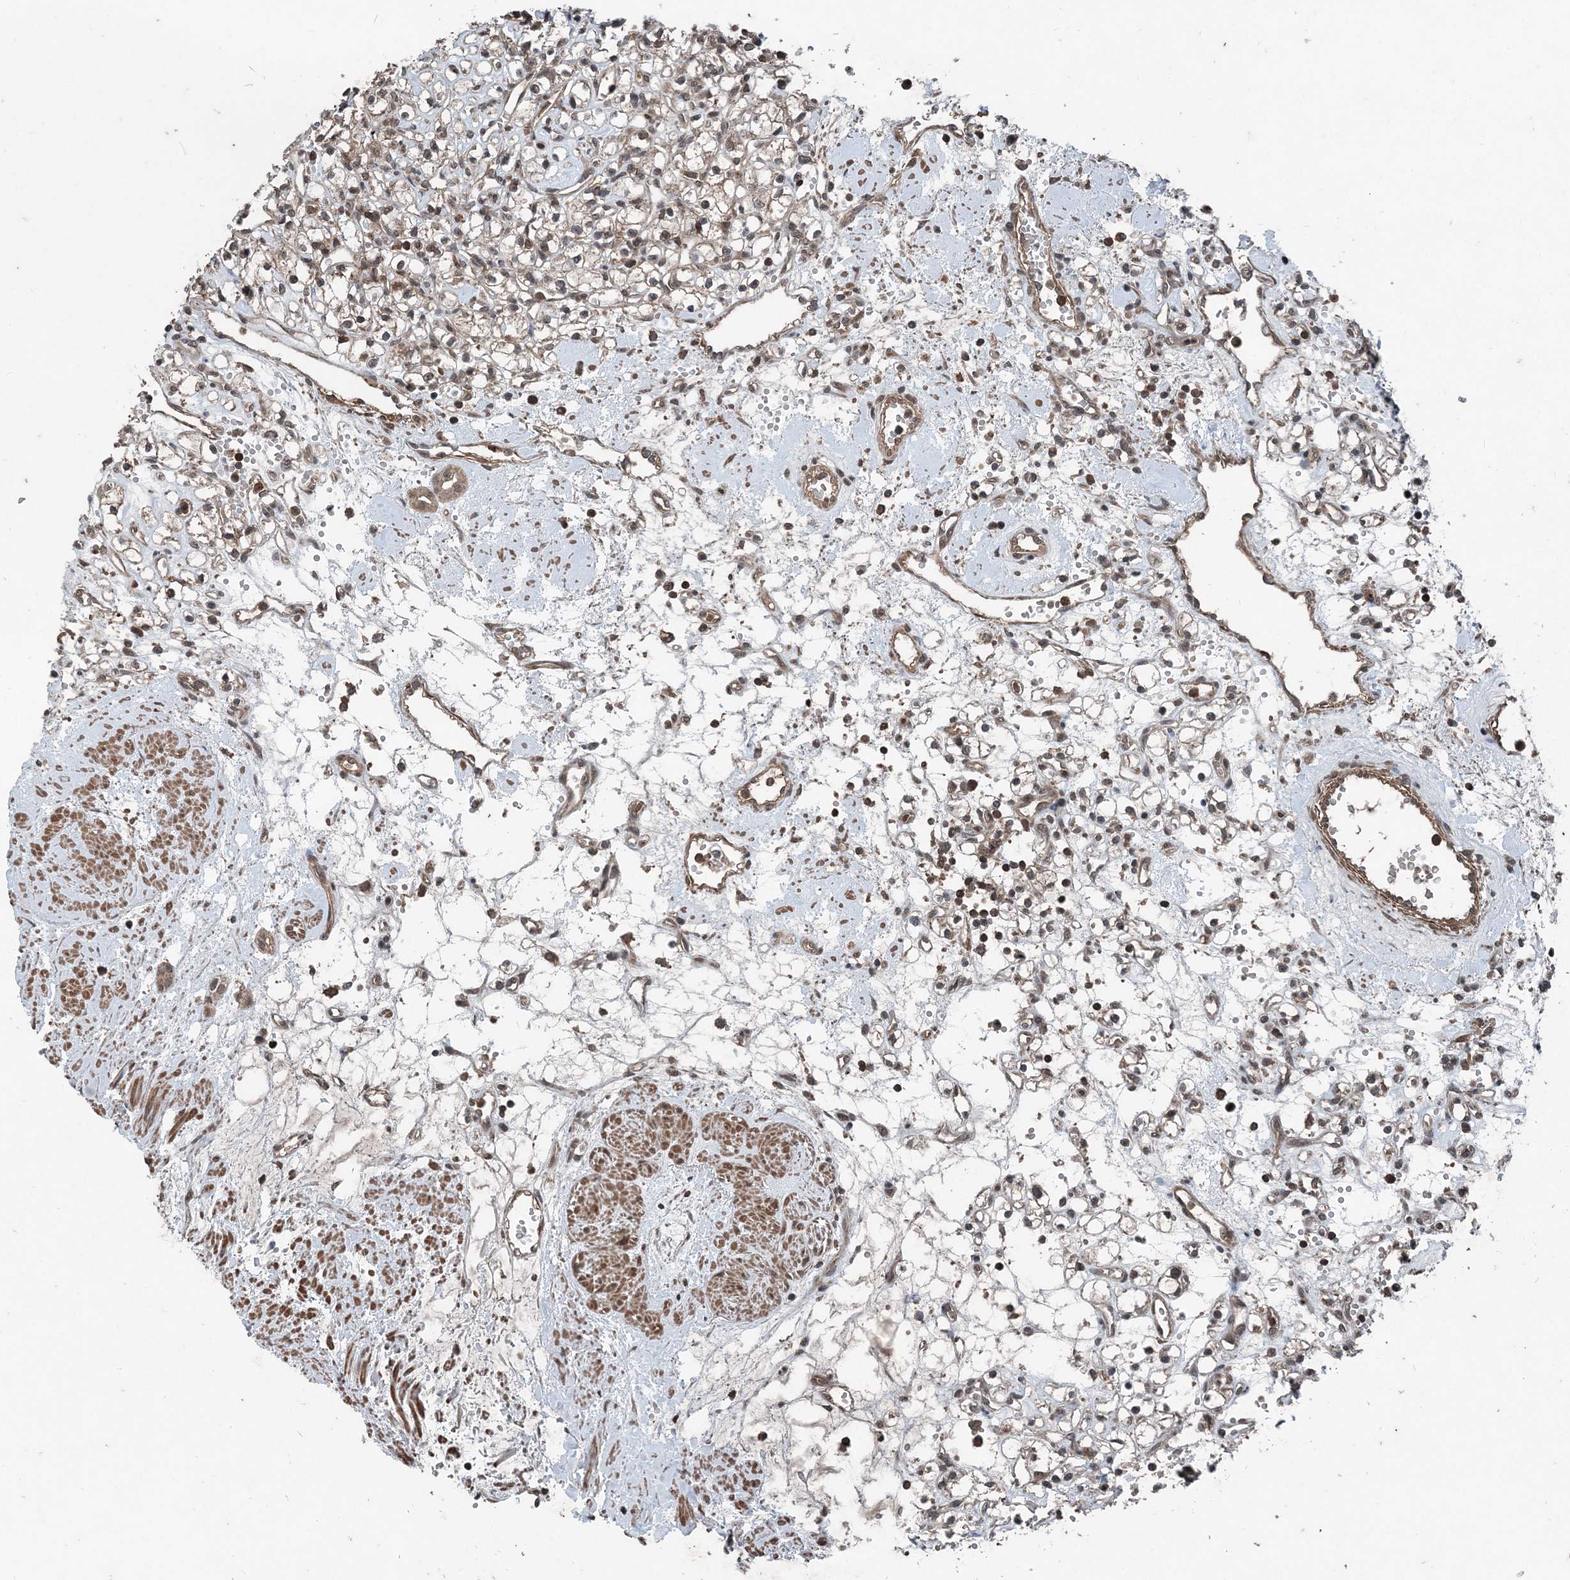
{"staining": {"intensity": "weak", "quantity": "<25%", "location": "cytoplasmic/membranous"}, "tissue": "renal cancer", "cell_type": "Tumor cells", "image_type": "cancer", "snomed": [{"axis": "morphology", "description": "Adenocarcinoma, NOS"}, {"axis": "topography", "description": "Kidney"}], "caption": "High magnification brightfield microscopy of renal adenocarcinoma stained with DAB (3,3'-diaminobenzidine) (brown) and counterstained with hematoxylin (blue): tumor cells show no significant staining.", "gene": "CFL1", "patient": {"sex": "female", "age": 59}}